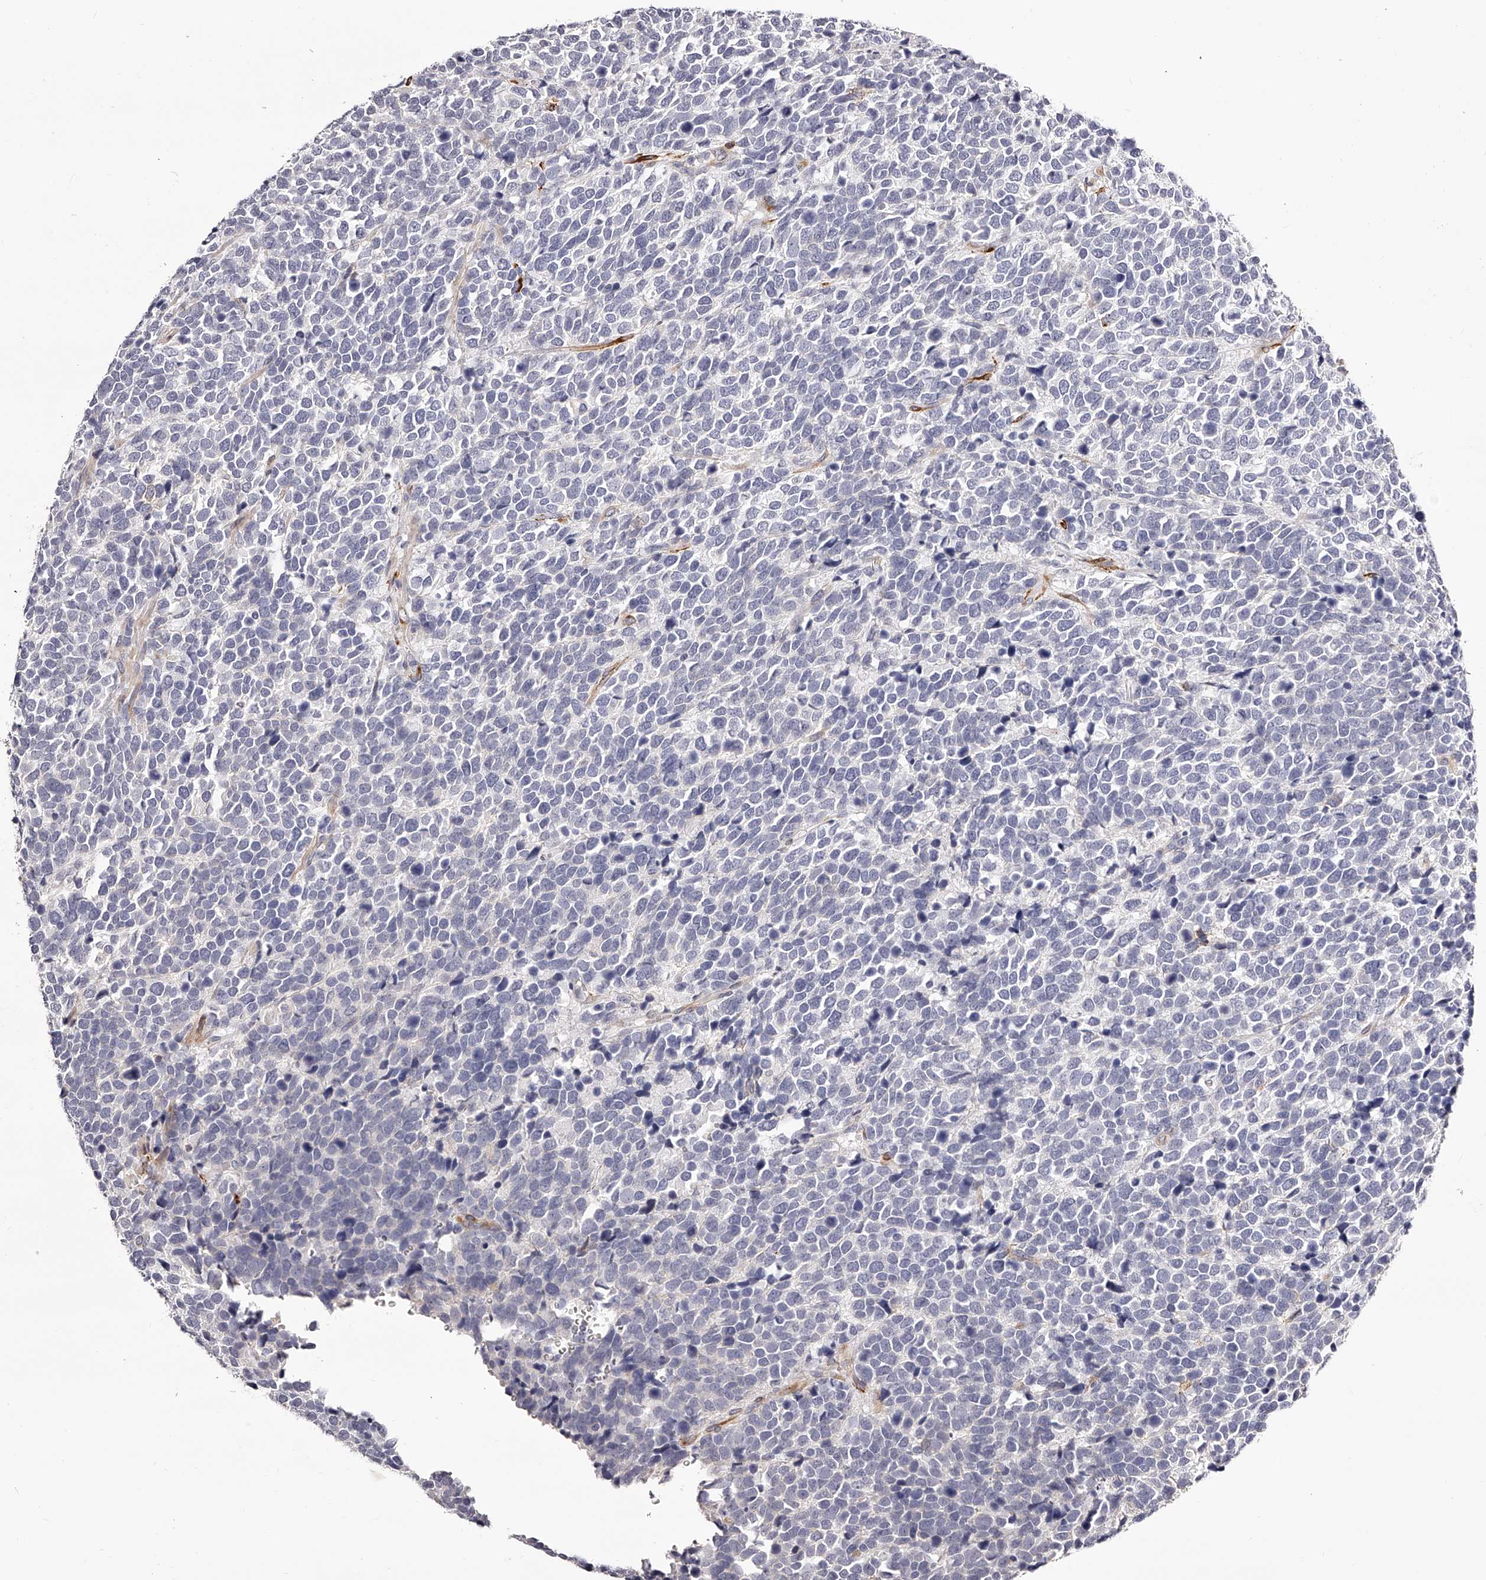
{"staining": {"intensity": "negative", "quantity": "none", "location": "none"}, "tissue": "urothelial cancer", "cell_type": "Tumor cells", "image_type": "cancer", "snomed": [{"axis": "morphology", "description": "Urothelial carcinoma, High grade"}, {"axis": "topography", "description": "Urinary bladder"}], "caption": "High magnification brightfield microscopy of urothelial carcinoma (high-grade) stained with DAB (brown) and counterstained with hematoxylin (blue): tumor cells show no significant staining.", "gene": "CD82", "patient": {"sex": "female", "age": 82}}